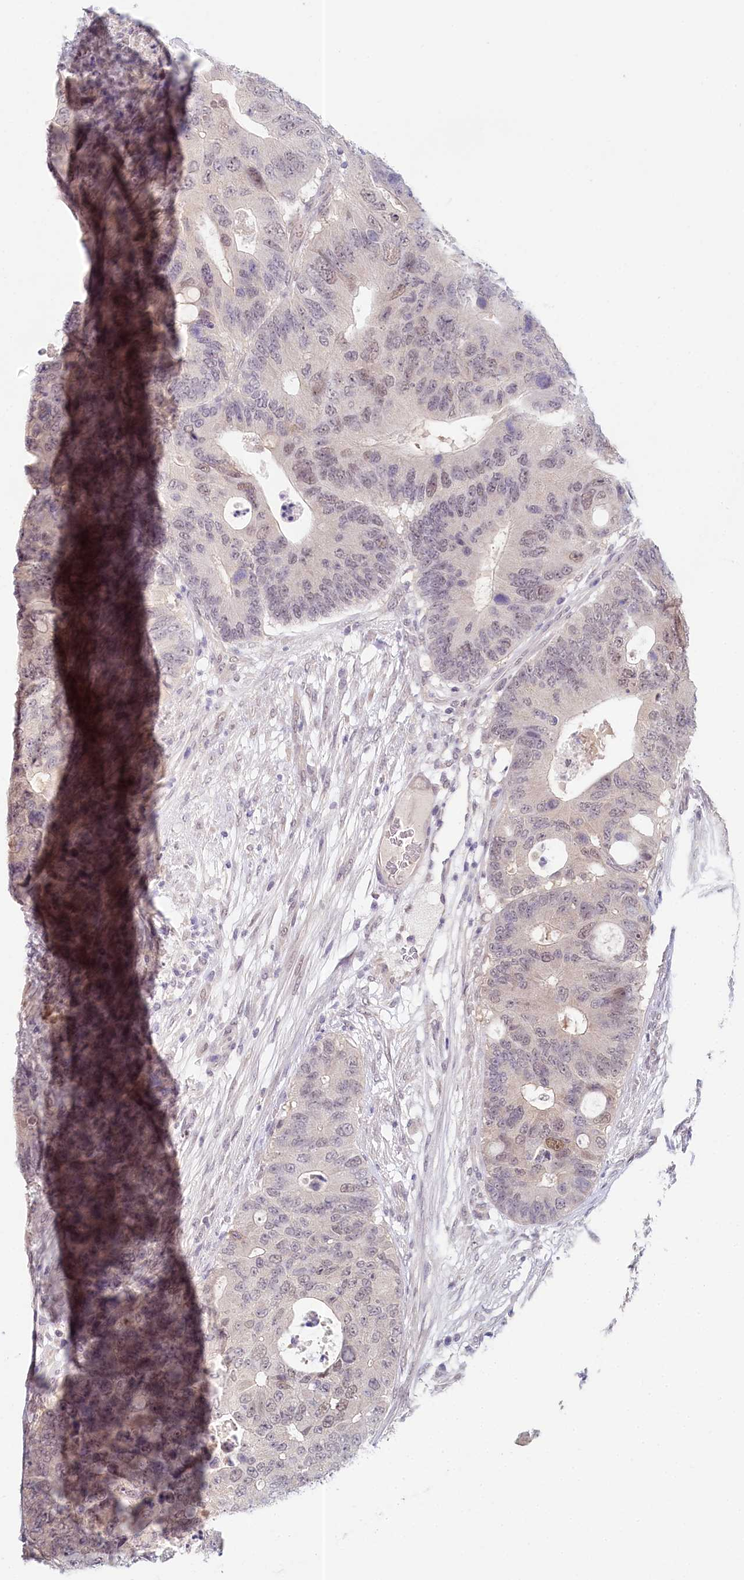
{"staining": {"intensity": "weak", "quantity": "<25%", "location": "nuclear"}, "tissue": "colorectal cancer", "cell_type": "Tumor cells", "image_type": "cancer", "snomed": [{"axis": "morphology", "description": "Adenocarcinoma, NOS"}, {"axis": "topography", "description": "Colon"}], "caption": "Tumor cells show no significant protein staining in colorectal adenocarcinoma.", "gene": "AMTN", "patient": {"sex": "male", "age": 71}}